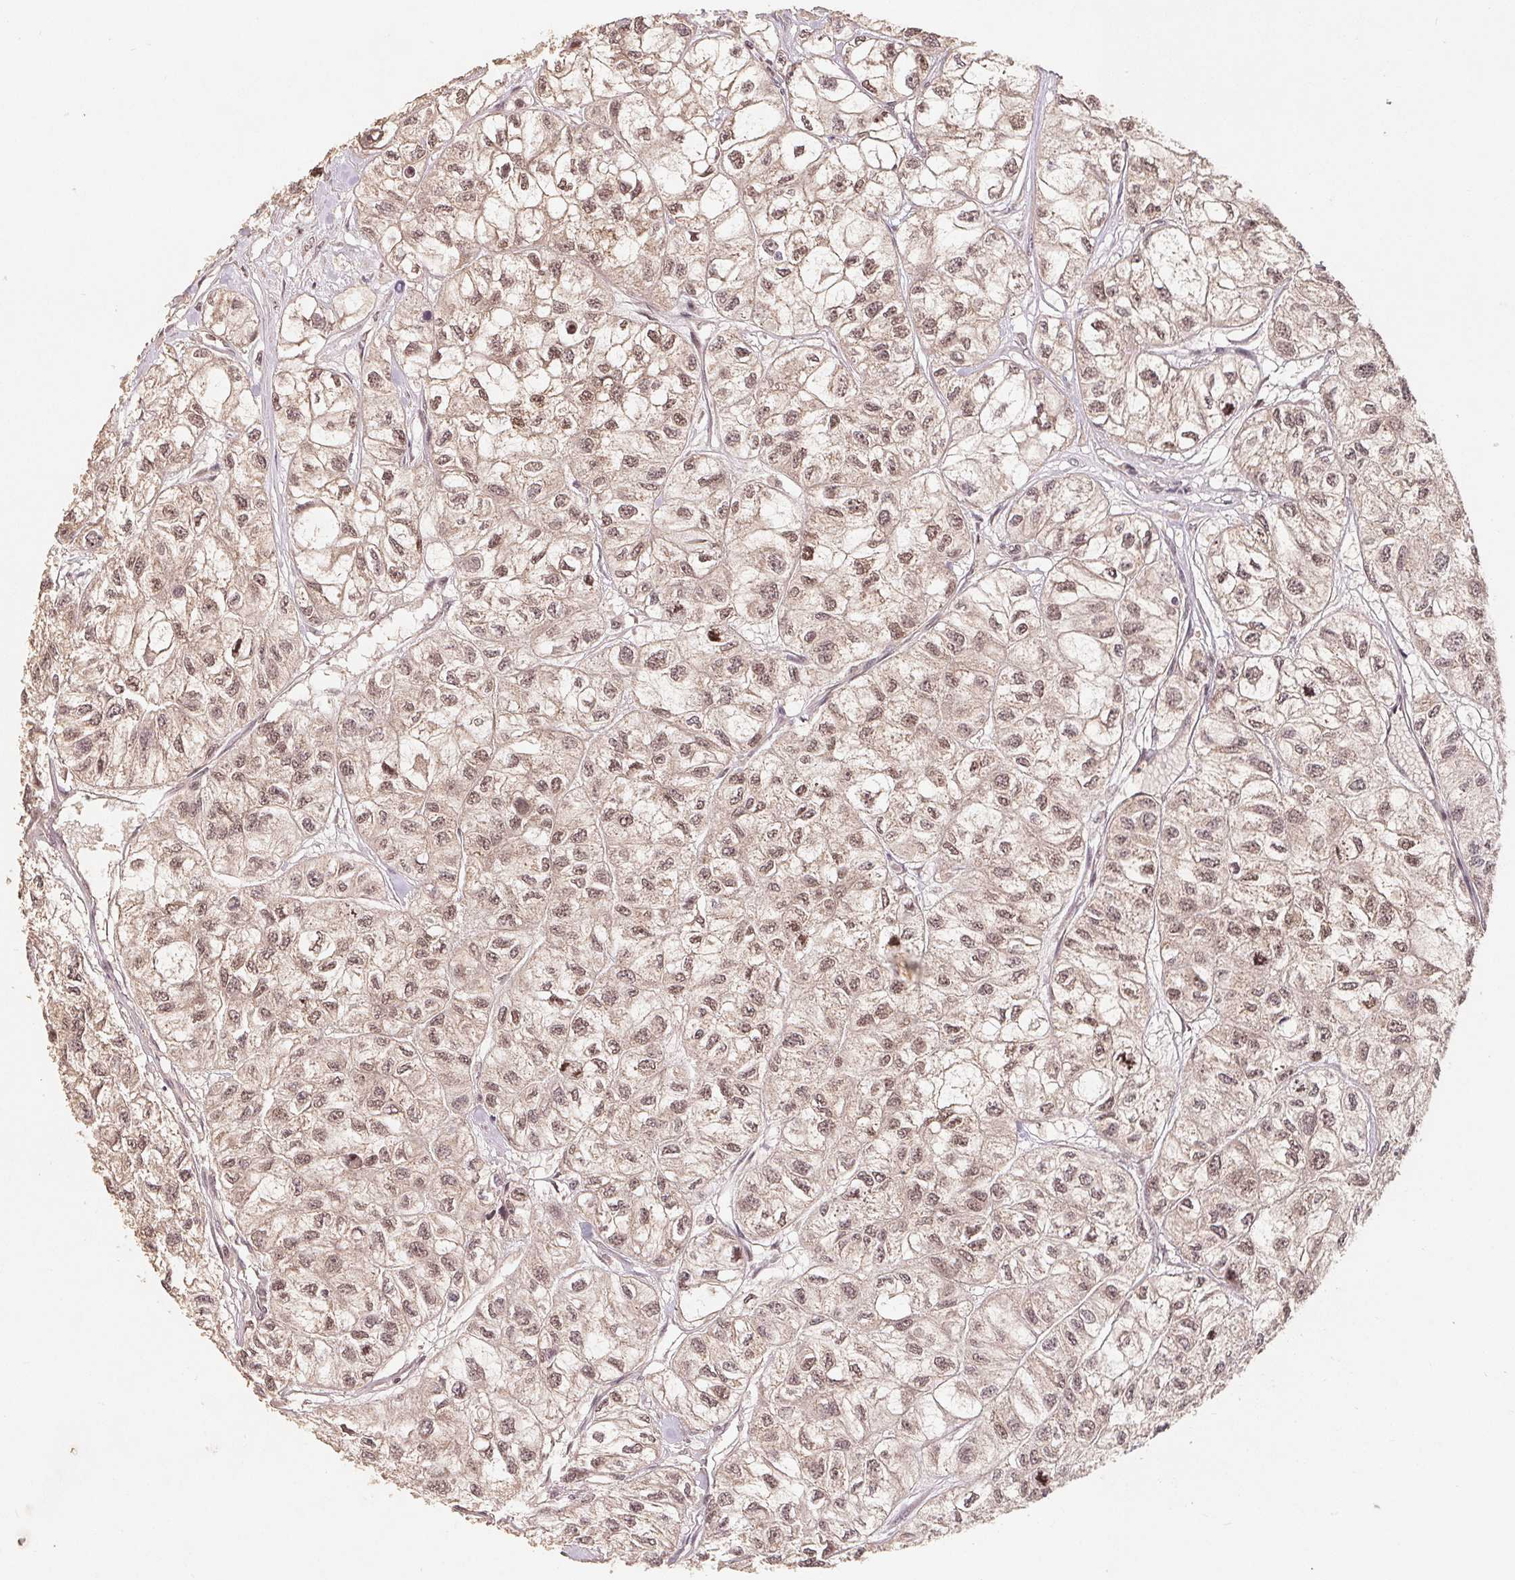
{"staining": {"intensity": "moderate", "quantity": ">75%", "location": "nuclear"}, "tissue": "renal cancer", "cell_type": "Tumor cells", "image_type": "cancer", "snomed": [{"axis": "morphology", "description": "Adenocarcinoma, NOS"}, {"axis": "topography", "description": "Kidney"}], "caption": "The histopathology image demonstrates immunohistochemical staining of renal cancer. There is moderate nuclear positivity is present in about >75% of tumor cells.", "gene": "HMGN3", "patient": {"sex": "male", "age": 56}}